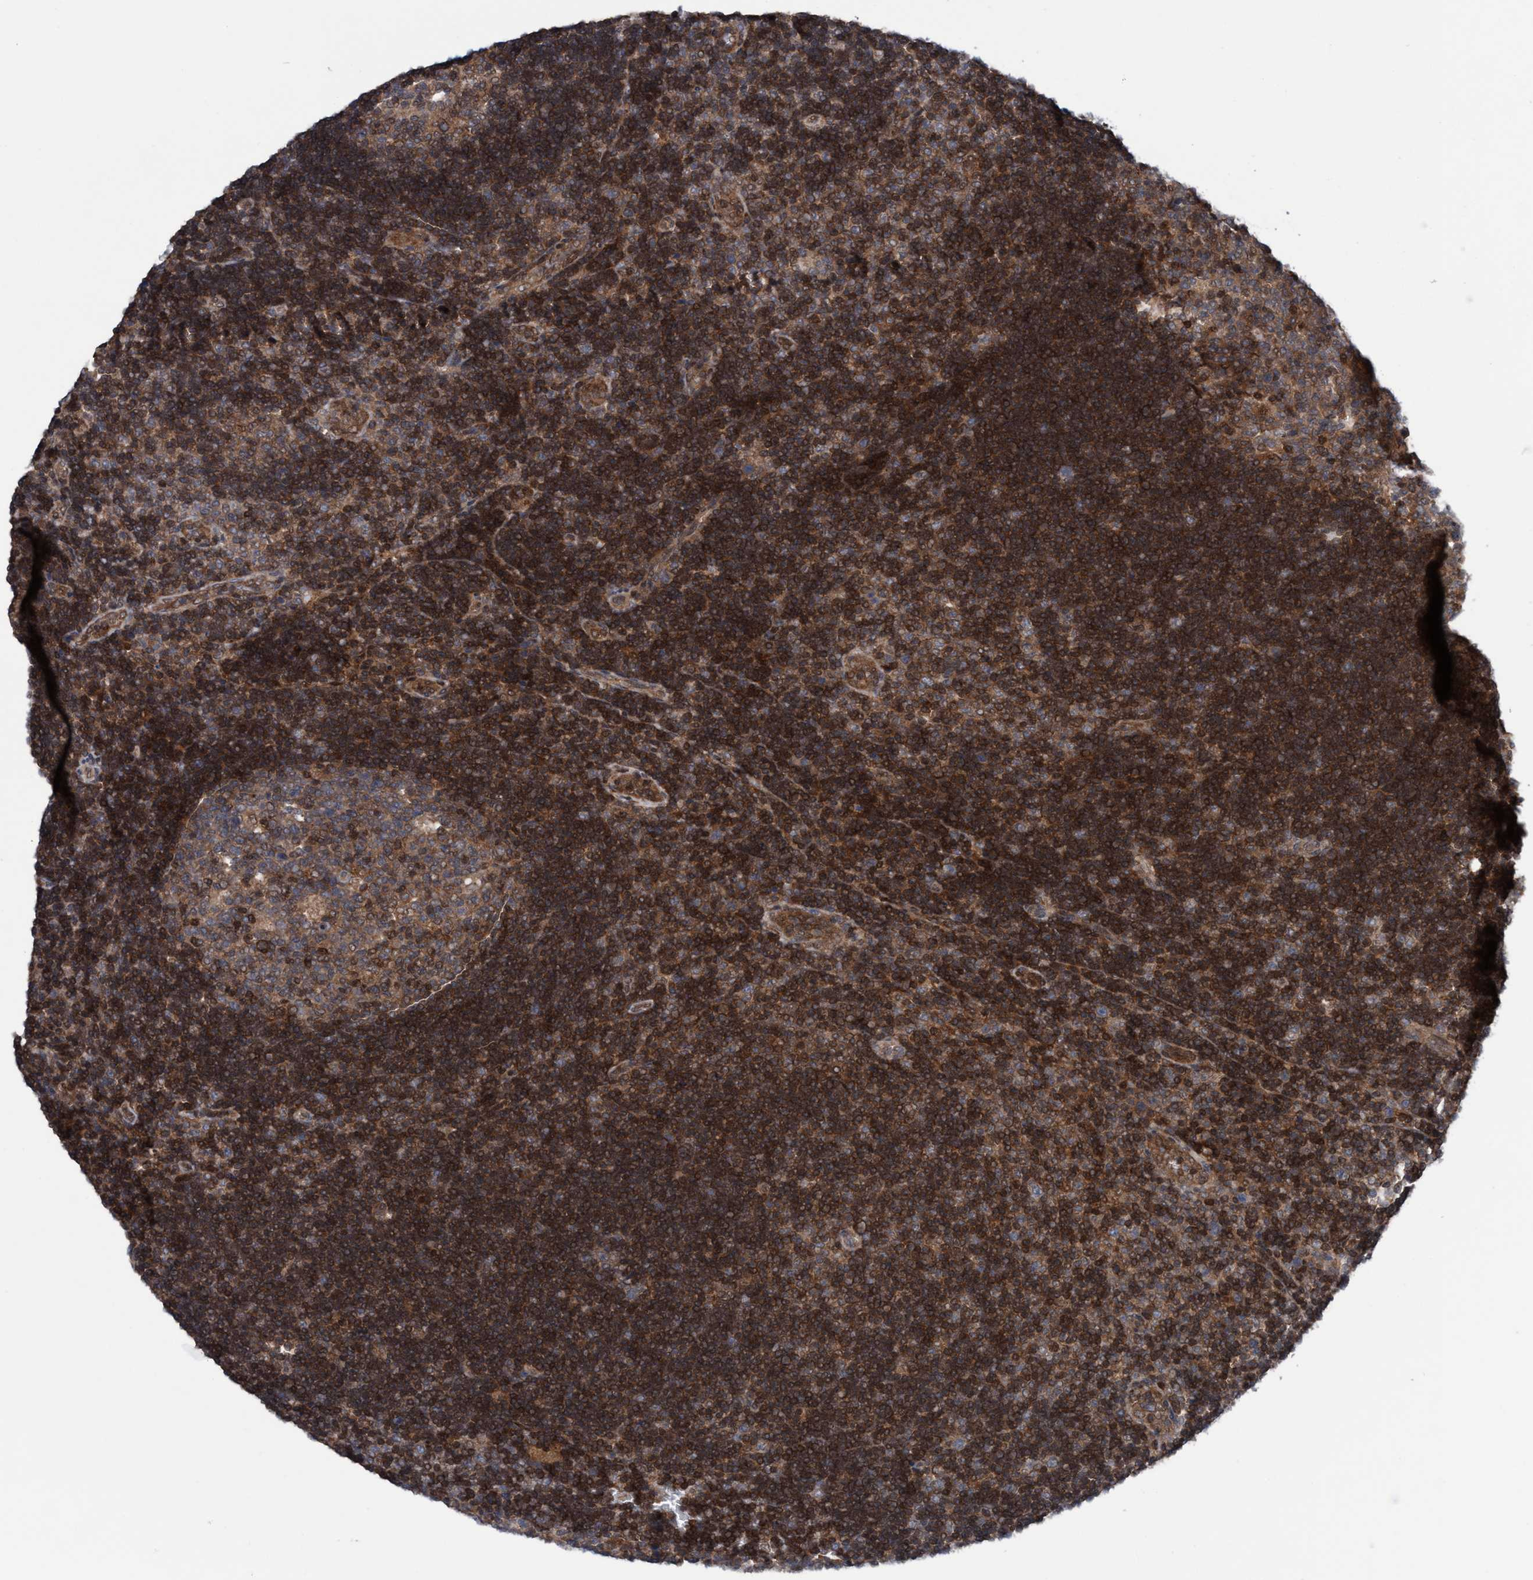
{"staining": {"intensity": "moderate", "quantity": ">75%", "location": "cytoplasmic/membranous"}, "tissue": "lymph node", "cell_type": "Germinal center cells", "image_type": "normal", "snomed": [{"axis": "morphology", "description": "Normal tissue, NOS"}, {"axis": "topography", "description": "Lymph node"}, {"axis": "topography", "description": "Salivary gland"}], "caption": "There is medium levels of moderate cytoplasmic/membranous staining in germinal center cells of normal lymph node, as demonstrated by immunohistochemical staining (brown color).", "gene": "GLOD4", "patient": {"sex": "male", "age": 8}}